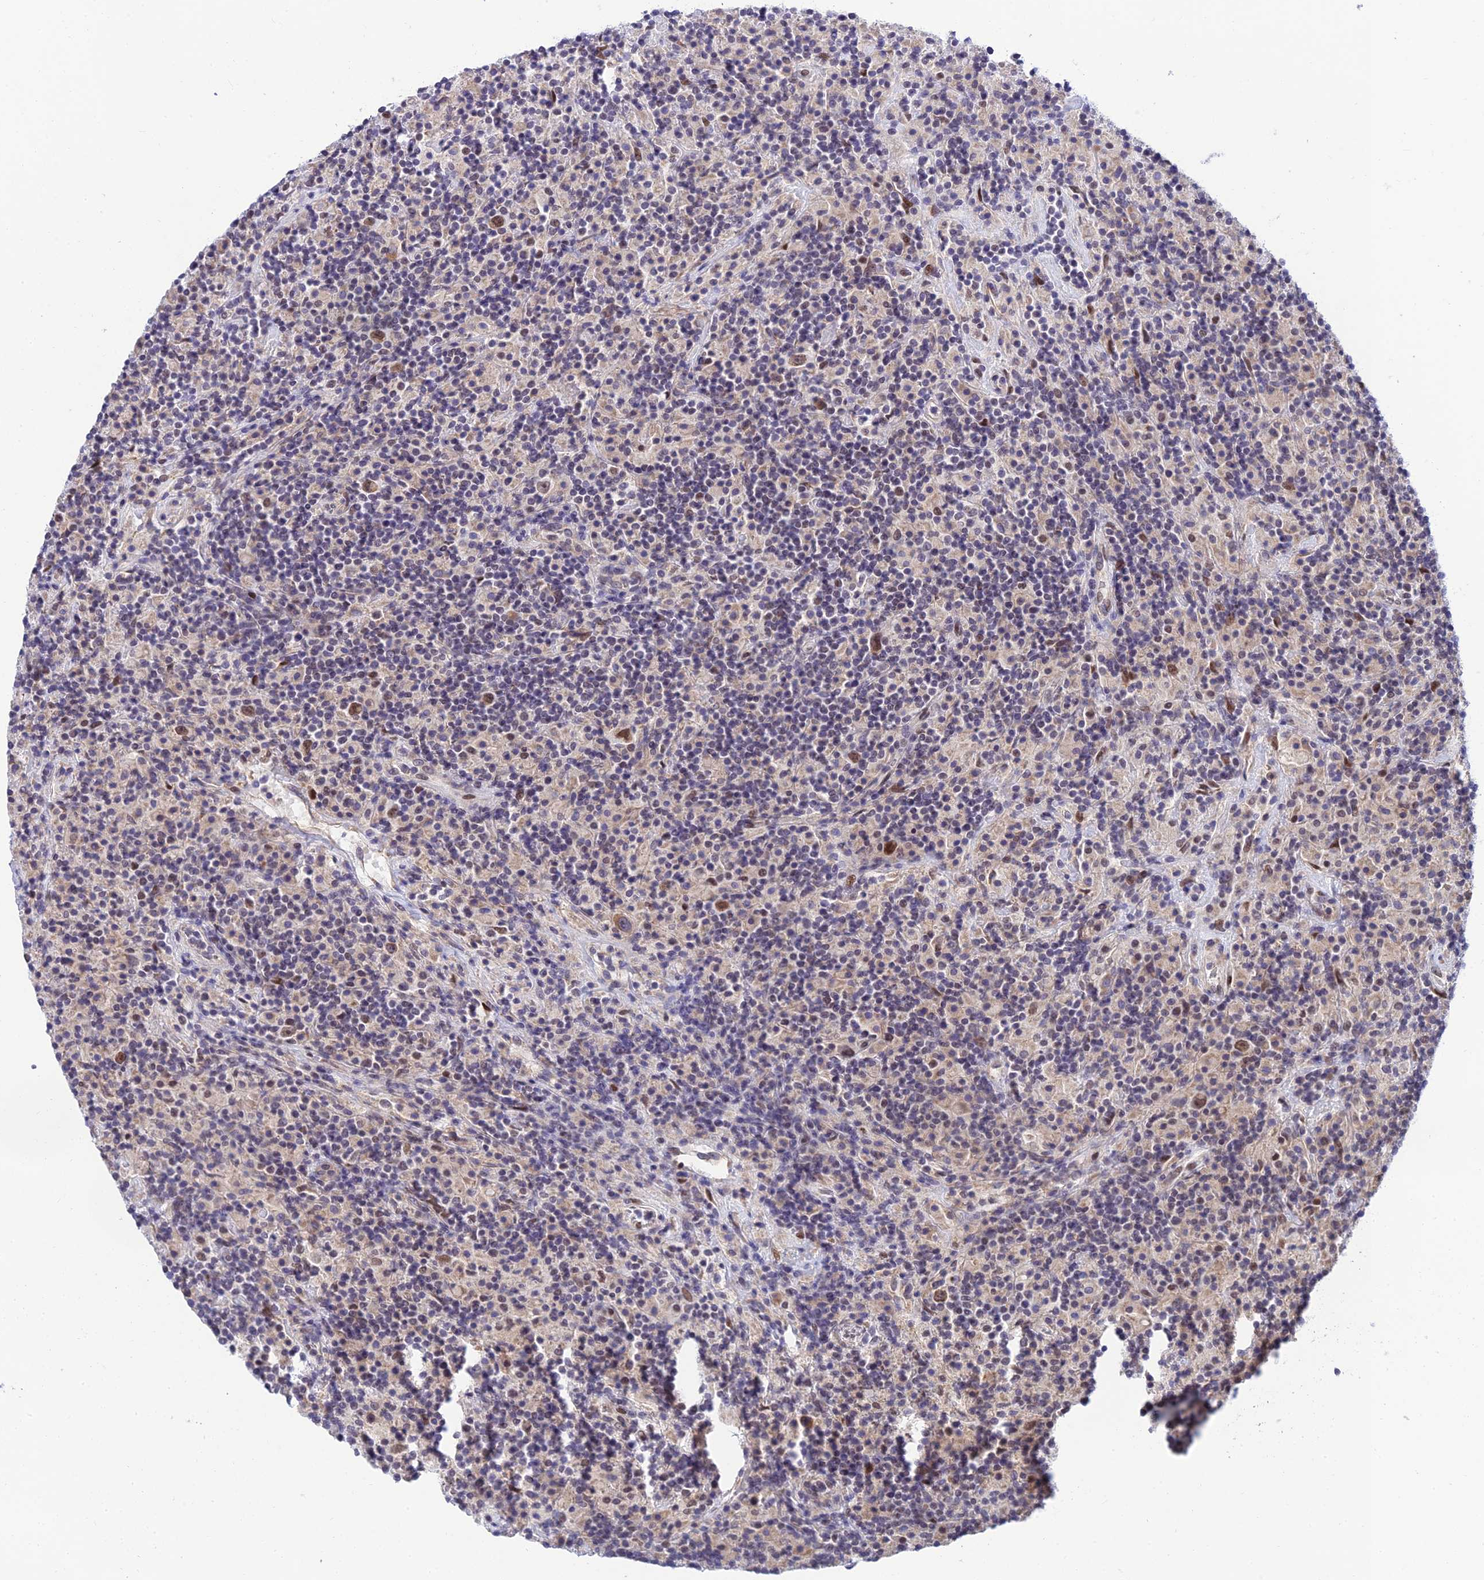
{"staining": {"intensity": "moderate", "quantity": ">75%", "location": "nuclear"}, "tissue": "lymphoma", "cell_type": "Tumor cells", "image_type": "cancer", "snomed": [{"axis": "morphology", "description": "Hodgkin's disease, NOS"}, {"axis": "topography", "description": "Lymph node"}], "caption": "This image displays Hodgkin's disease stained with immunohistochemistry (IHC) to label a protein in brown. The nuclear of tumor cells show moderate positivity for the protein. Nuclei are counter-stained blue.", "gene": "C2orf49", "patient": {"sex": "male", "age": 70}}